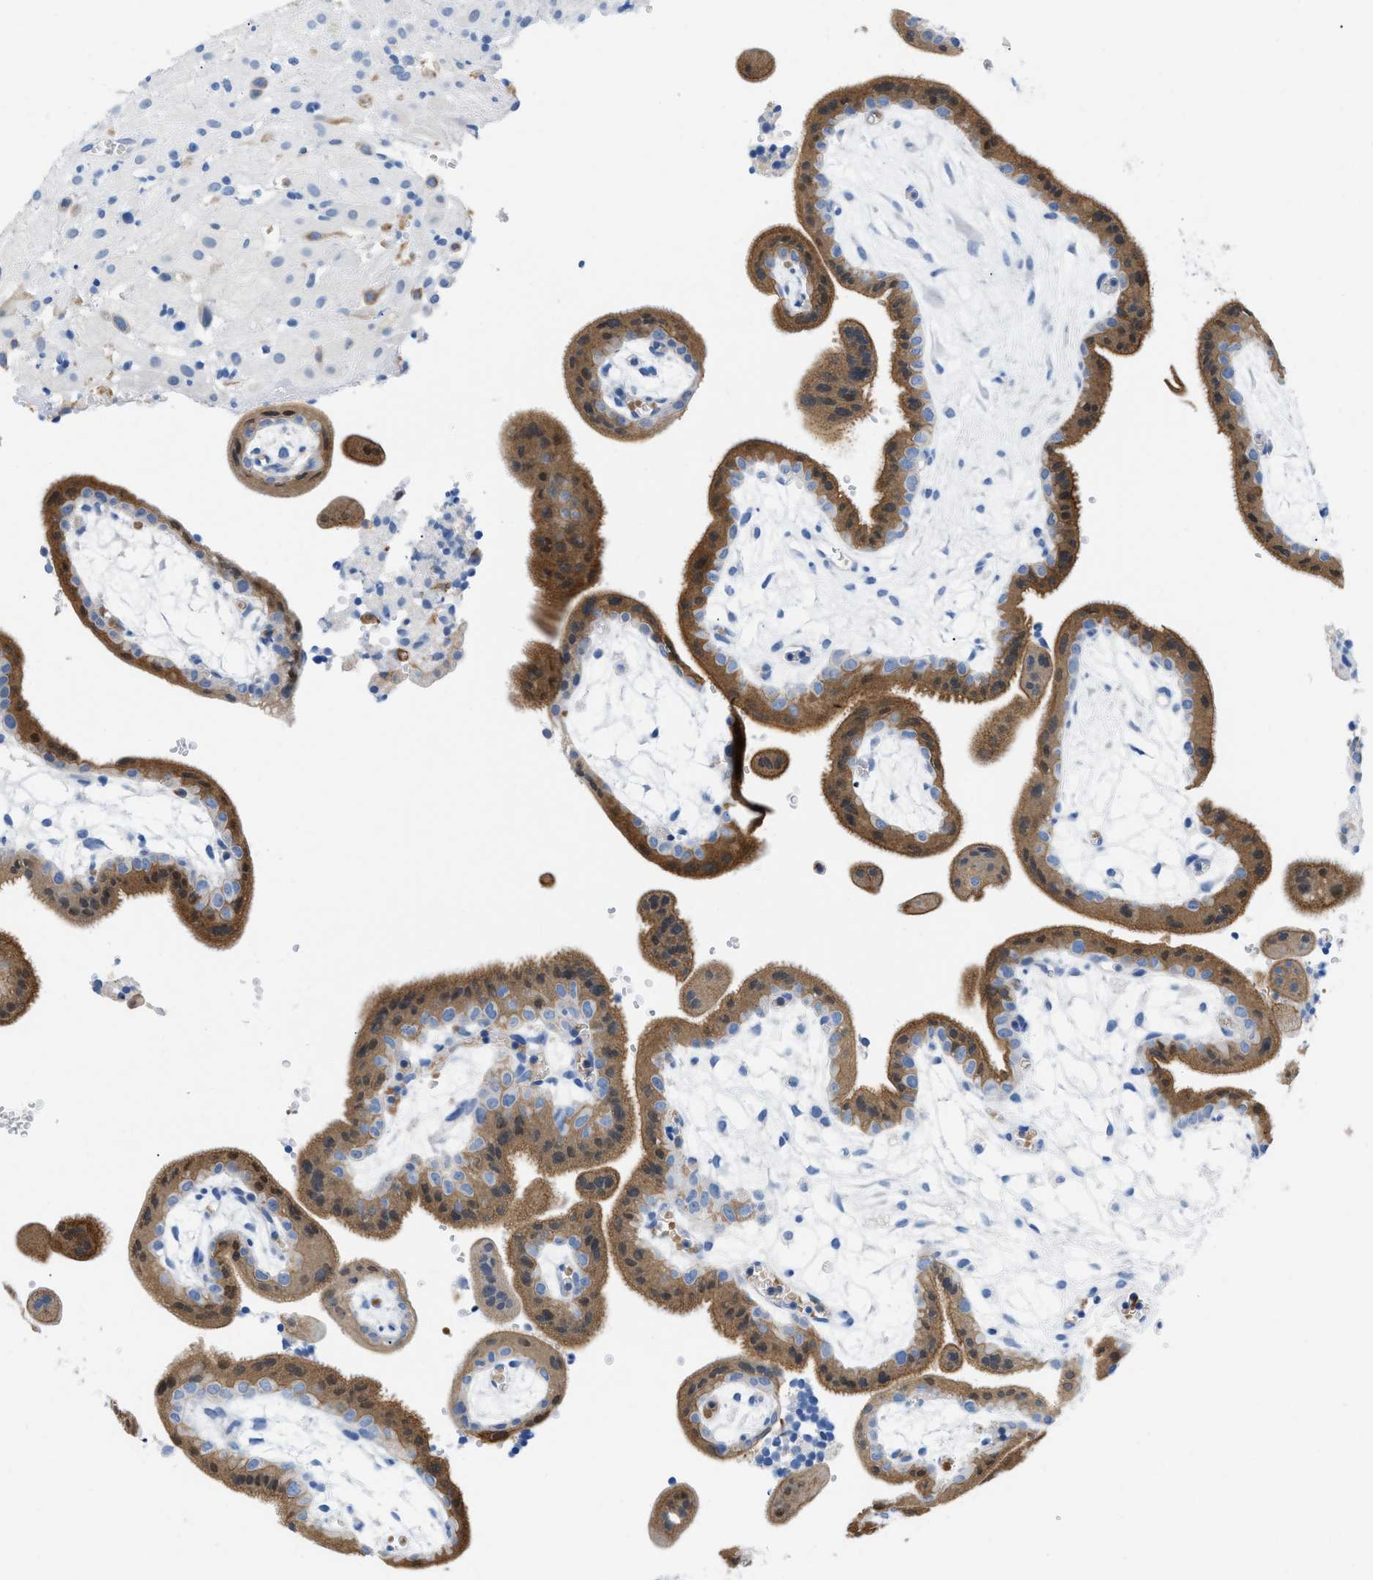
{"staining": {"intensity": "weak", "quantity": "25%-75%", "location": "cytoplasmic/membranous"}, "tissue": "placenta", "cell_type": "Decidual cells", "image_type": "normal", "snomed": [{"axis": "morphology", "description": "Normal tissue, NOS"}, {"axis": "topography", "description": "Placenta"}], "caption": "Brown immunohistochemical staining in benign placenta exhibits weak cytoplasmic/membranous positivity in about 25%-75% of decidual cells.", "gene": "BPGM", "patient": {"sex": "female", "age": 18}}